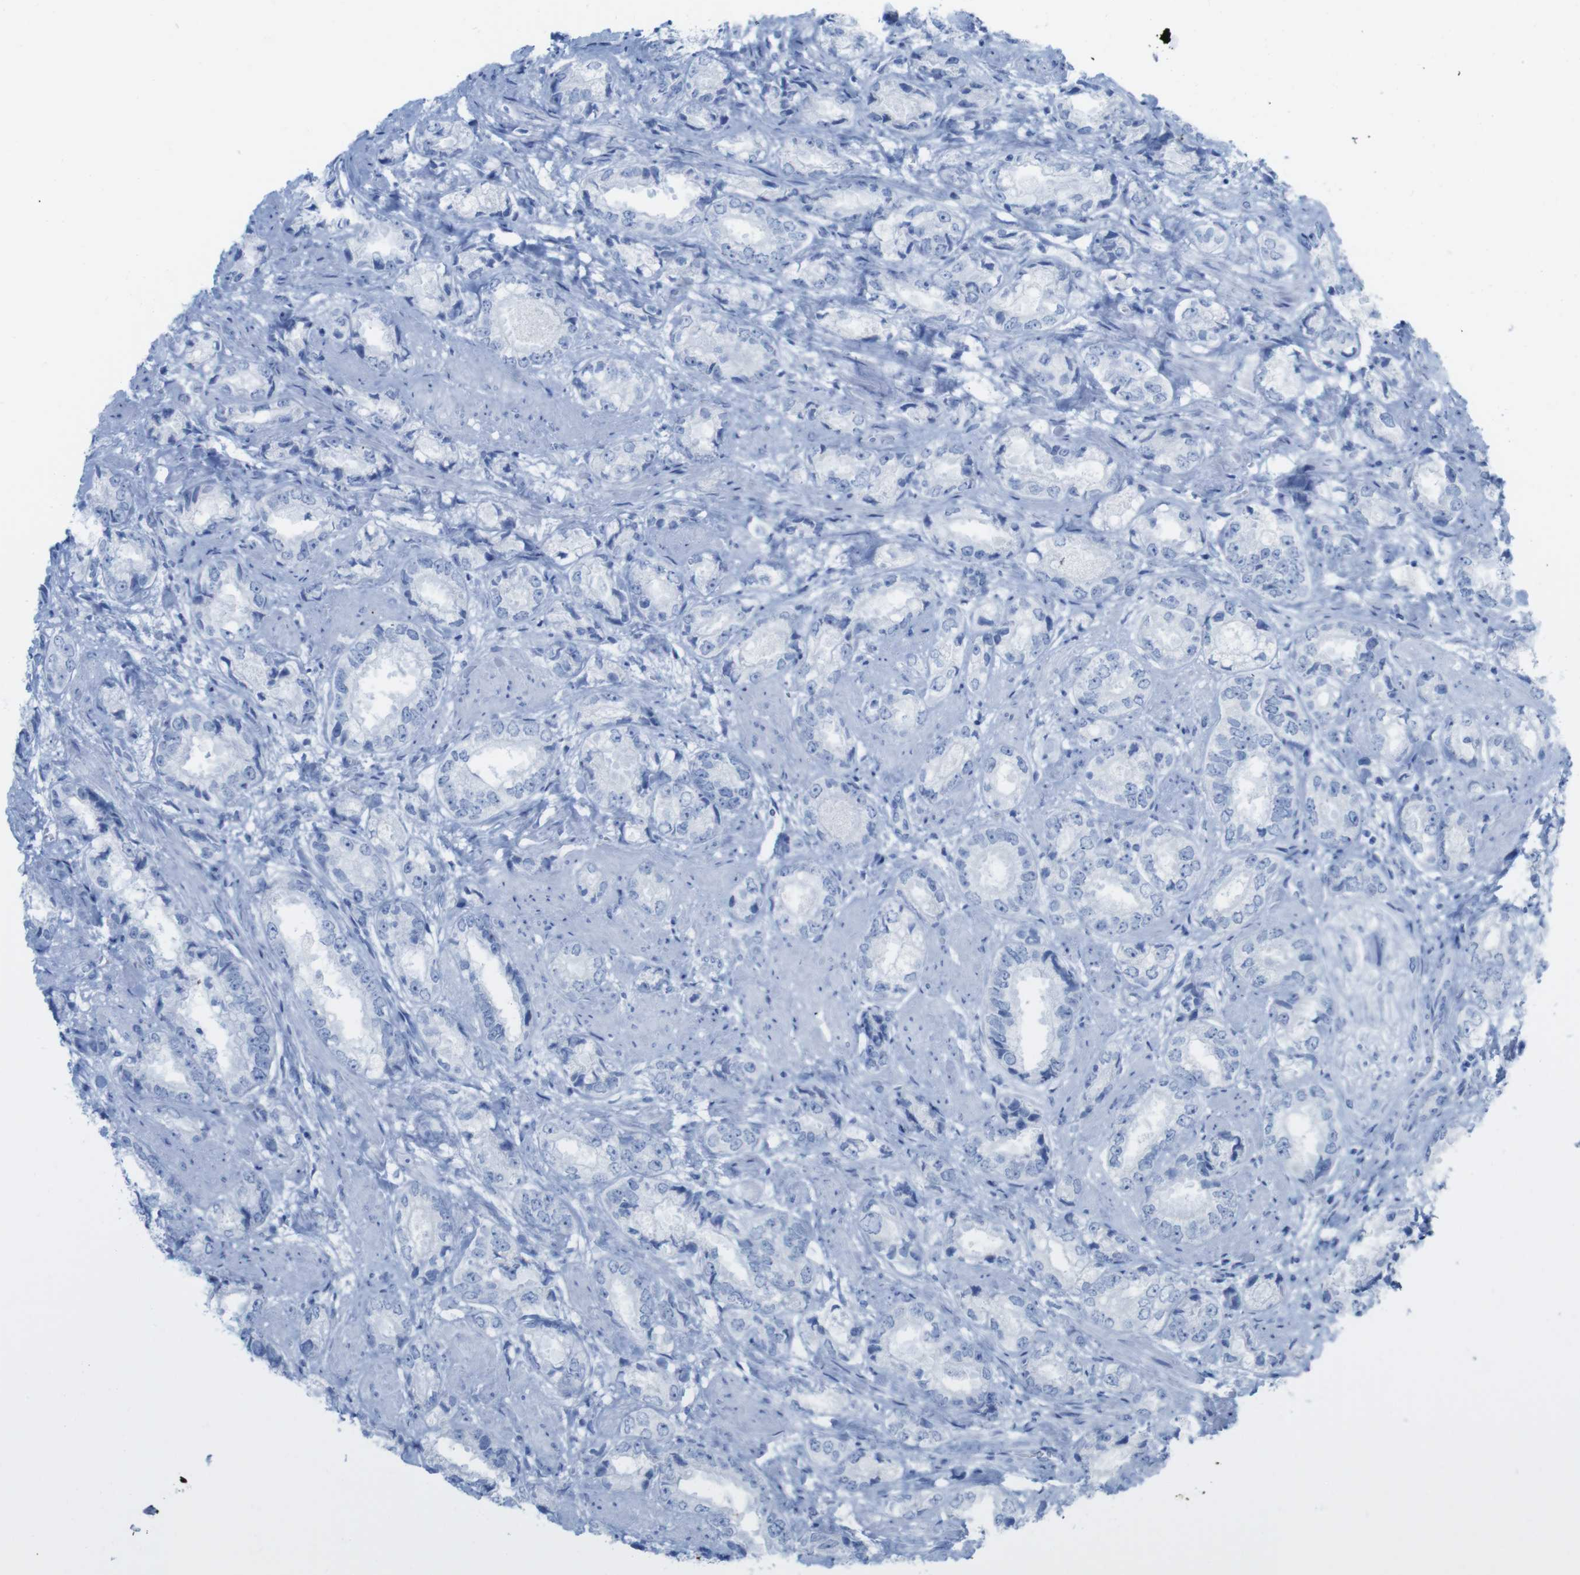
{"staining": {"intensity": "negative", "quantity": "none", "location": "none"}, "tissue": "prostate cancer", "cell_type": "Tumor cells", "image_type": "cancer", "snomed": [{"axis": "morphology", "description": "Adenocarcinoma, High grade"}, {"axis": "topography", "description": "Prostate"}], "caption": "A histopathology image of human prostate cancer (high-grade adenocarcinoma) is negative for staining in tumor cells.", "gene": "MYH7", "patient": {"sex": "male", "age": 61}}